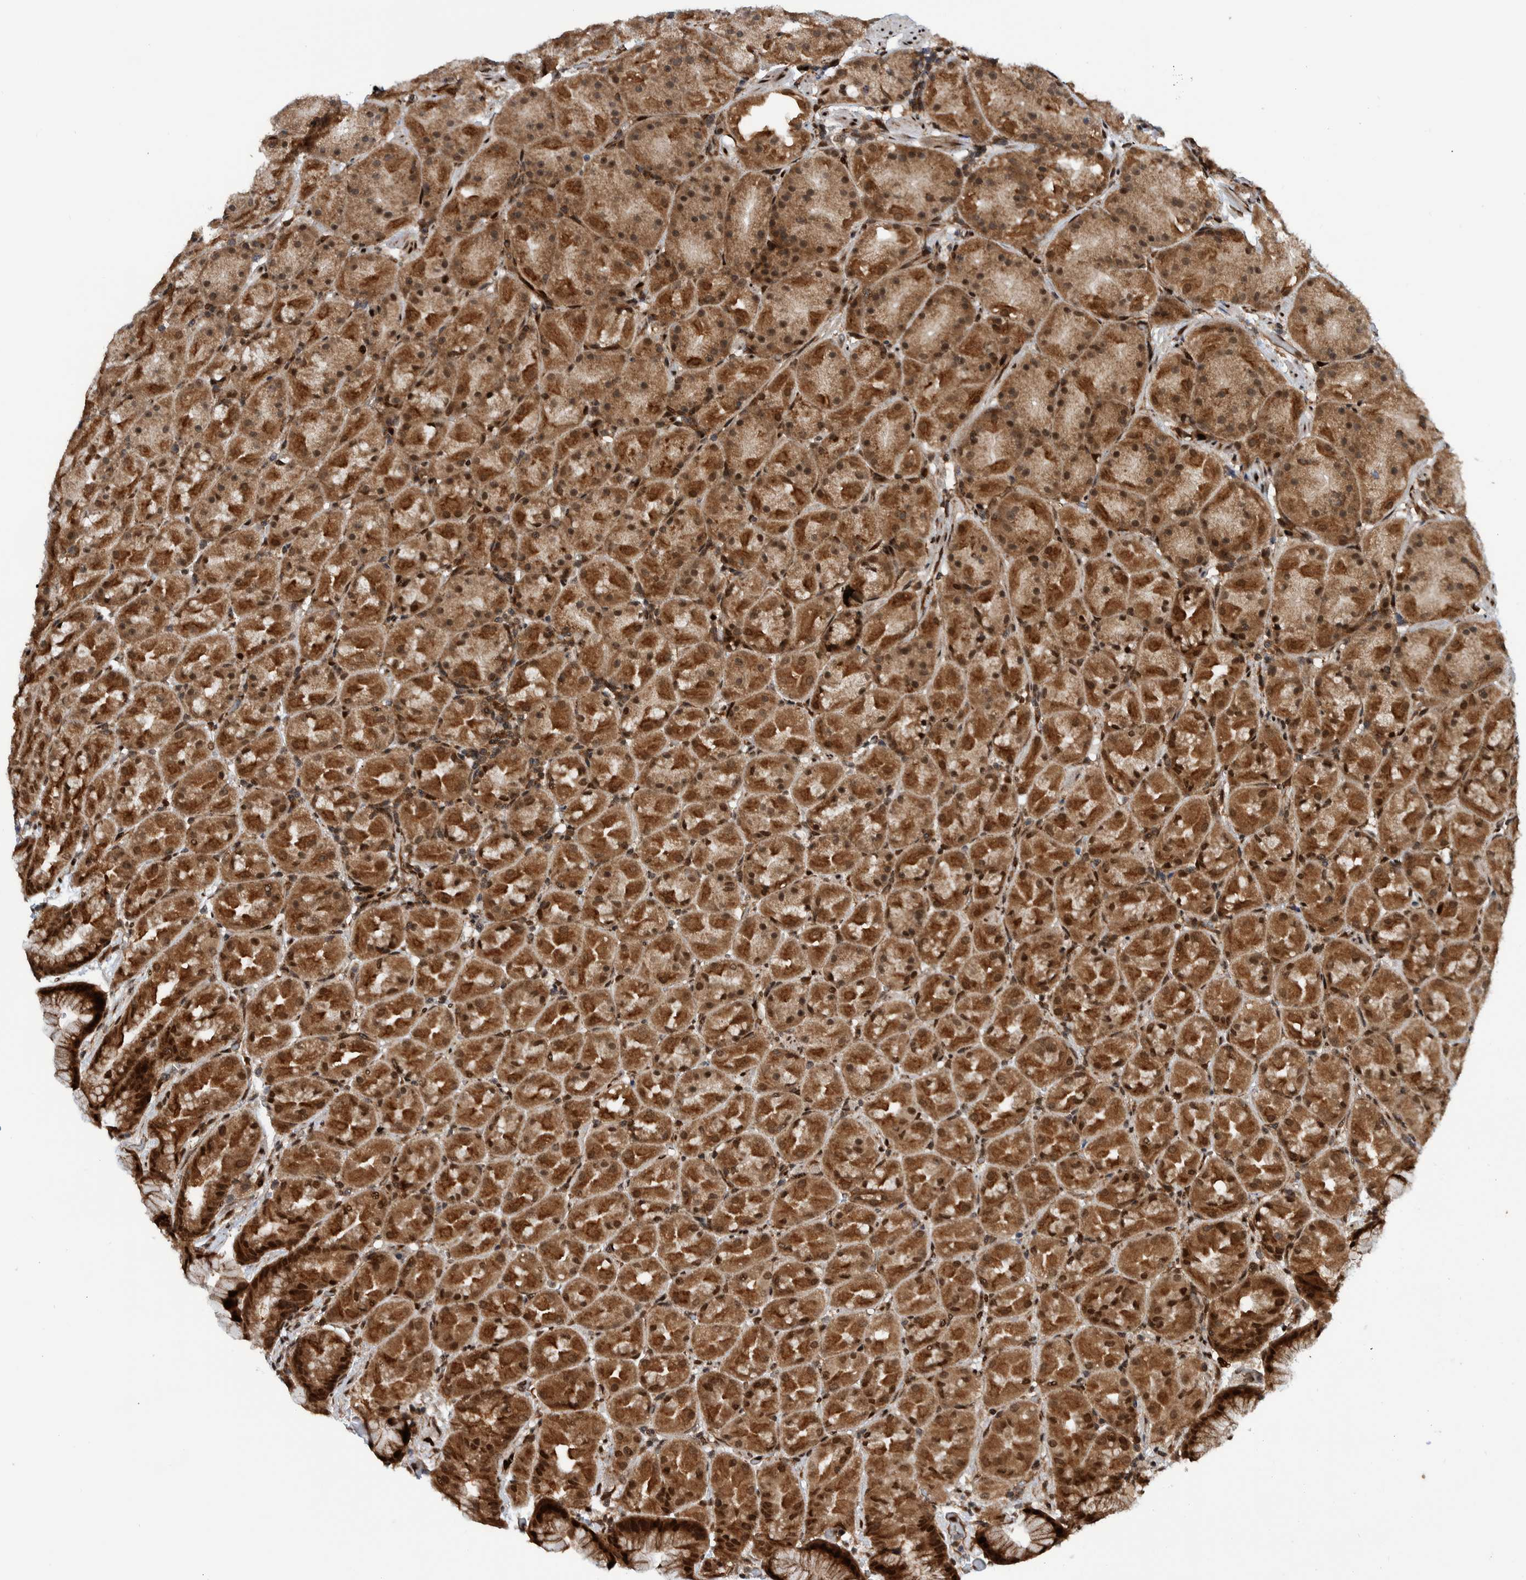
{"staining": {"intensity": "strong", "quantity": ">75%", "location": "cytoplasmic/membranous"}, "tissue": "stomach", "cell_type": "Glandular cells", "image_type": "normal", "snomed": [{"axis": "morphology", "description": "Normal tissue, NOS"}, {"axis": "topography", "description": "Stomach, upper"}, {"axis": "topography", "description": "Stomach"}], "caption": "Protein positivity by IHC demonstrates strong cytoplasmic/membranous staining in approximately >75% of glandular cells in normal stomach.", "gene": "ZNF366", "patient": {"sex": "male", "age": 48}}